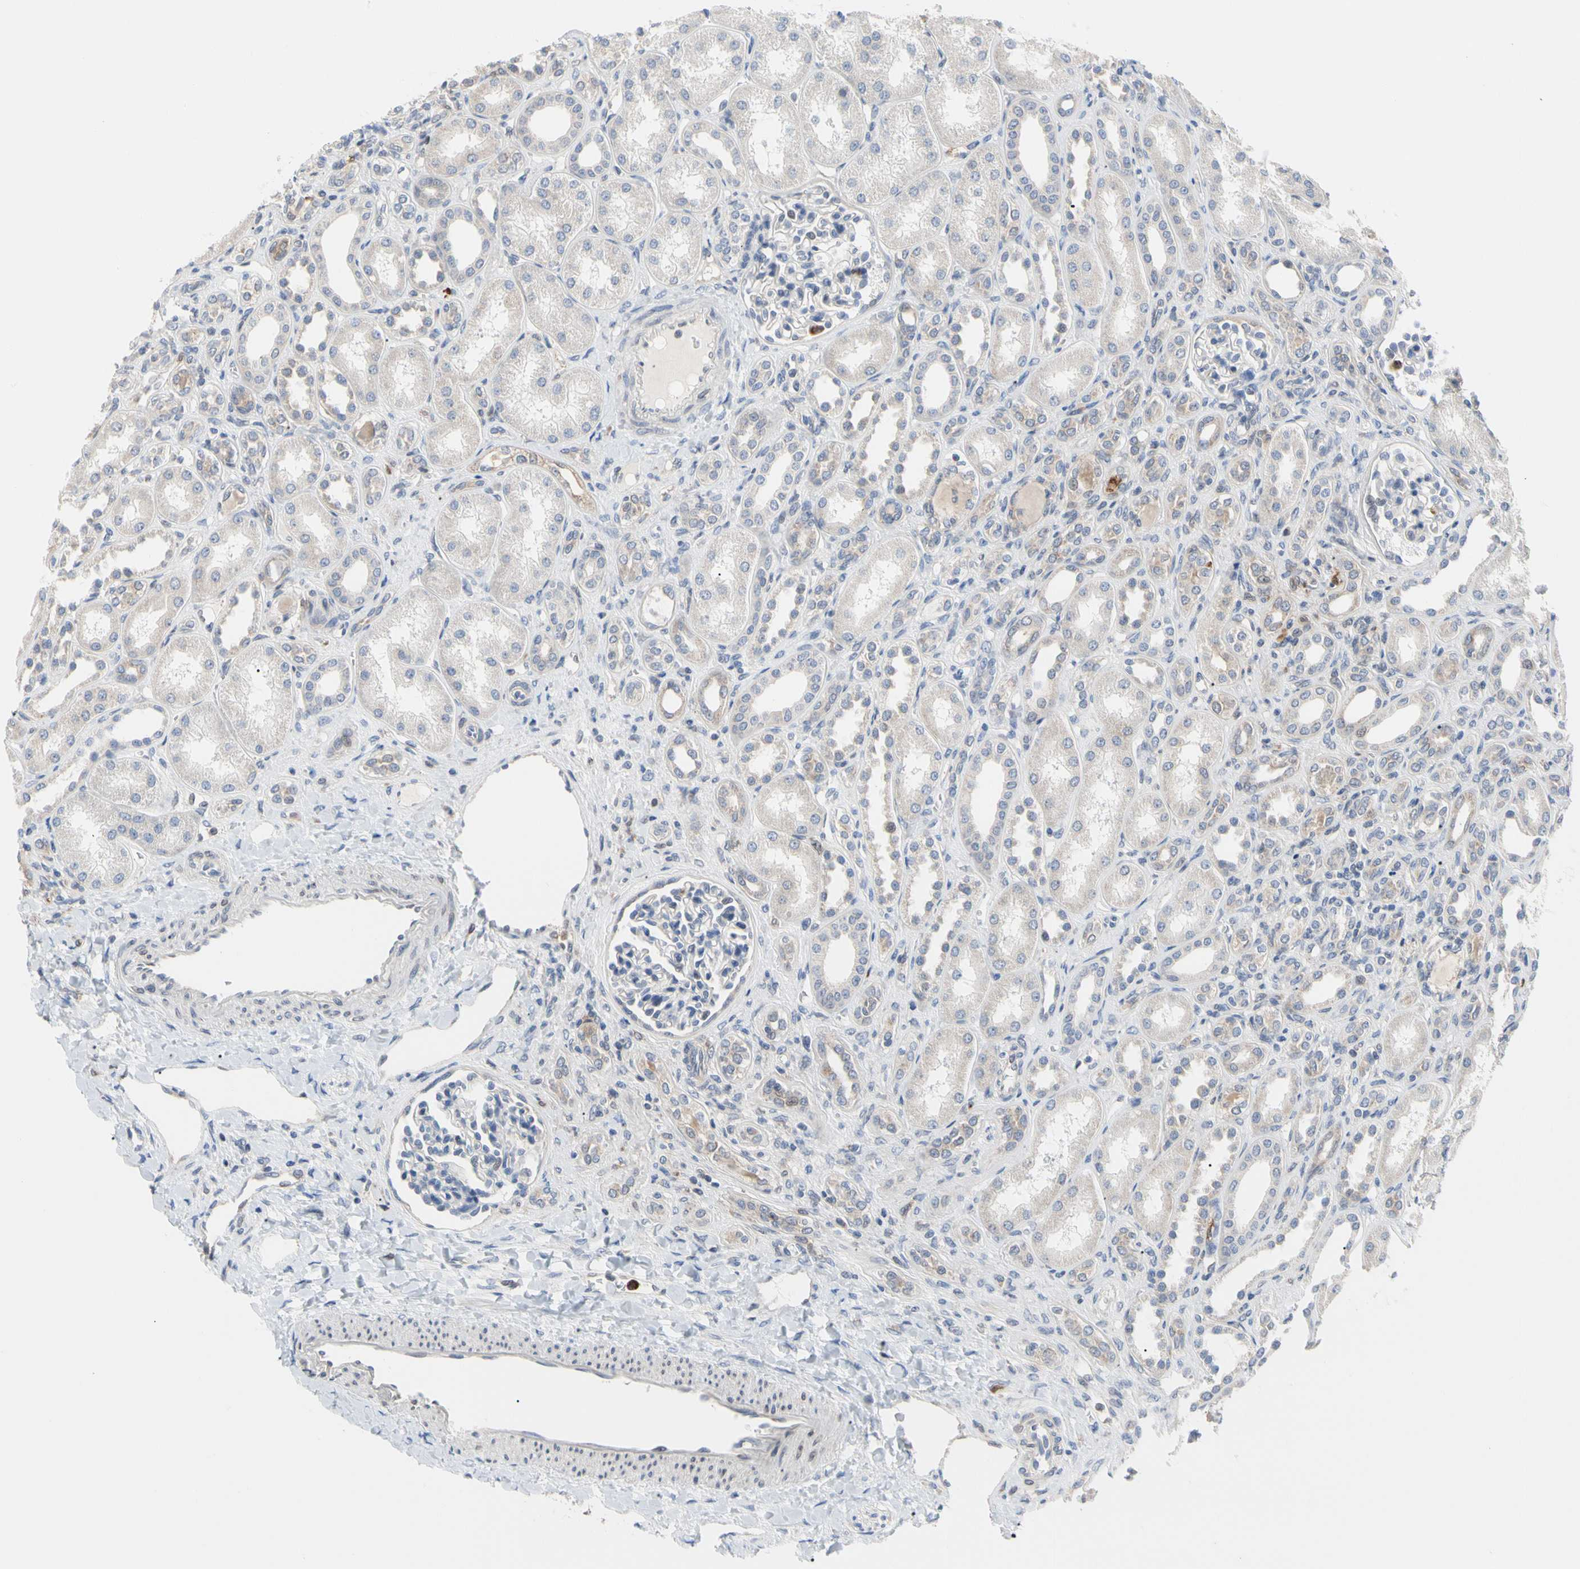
{"staining": {"intensity": "weak", "quantity": "<25%", "location": "cytoplasmic/membranous"}, "tissue": "kidney", "cell_type": "Cells in glomeruli", "image_type": "normal", "snomed": [{"axis": "morphology", "description": "Normal tissue, NOS"}, {"axis": "topography", "description": "Kidney"}], "caption": "Immunohistochemical staining of normal kidney shows no significant expression in cells in glomeruli.", "gene": "MCL1", "patient": {"sex": "male", "age": 7}}